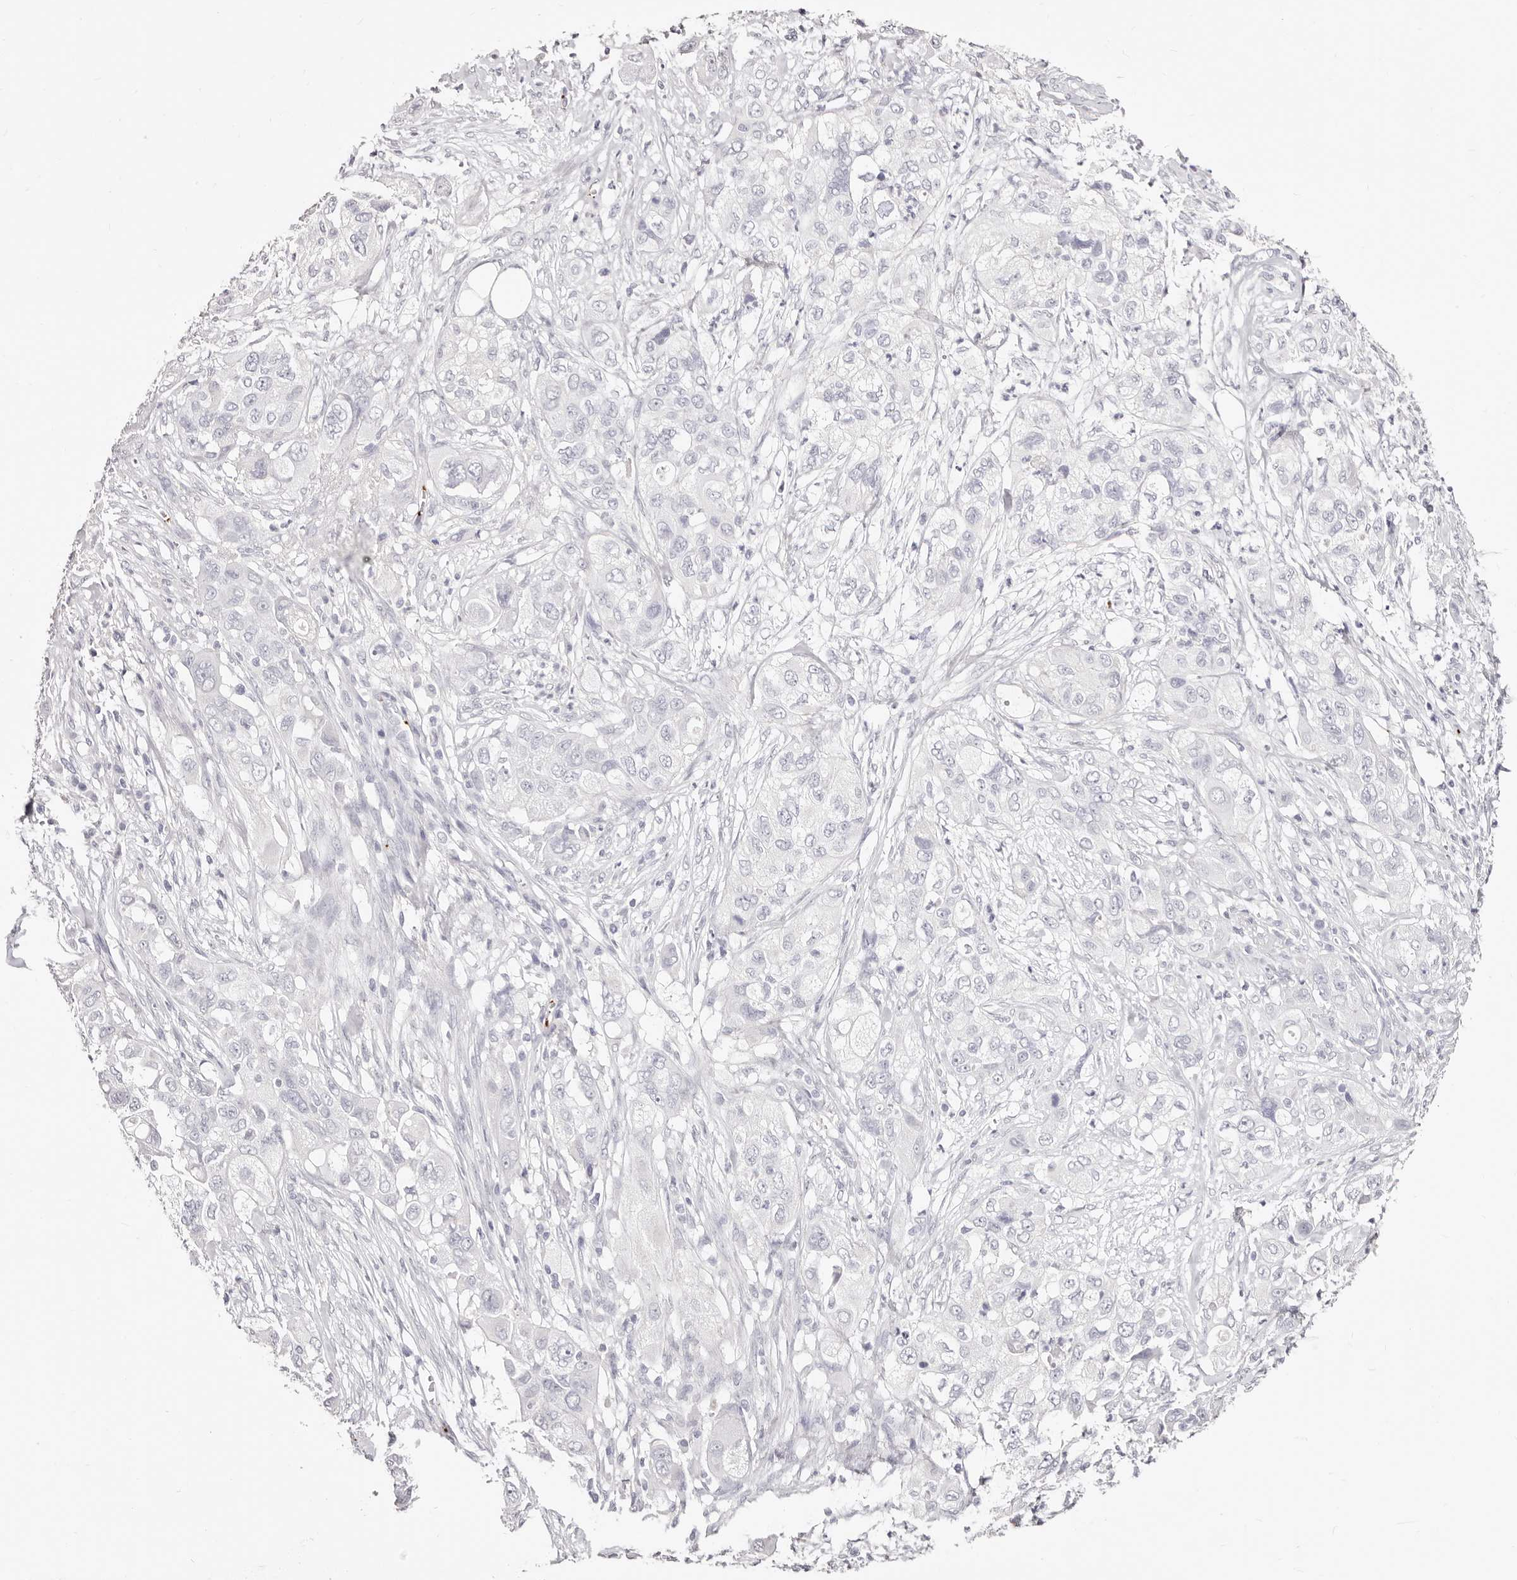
{"staining": {"intensity": "negative", "quantity": "none", "location": "none"}, "tissue": "pancreatic cancer", "cell_type": "Tumor cells", "image_type": "cancer", "snomed": [{"axis": "morphology", "description": "Adenocarcinoma, NOS"}, {"axis": "topography", "description": "Pancreas"}], "caption": "Immunohistochemical staining of human pancreatic cancer exhibits no significant positivity in tumor cells.", "gene": "PF4", "patient": {"sex": "female", "age": 78}}